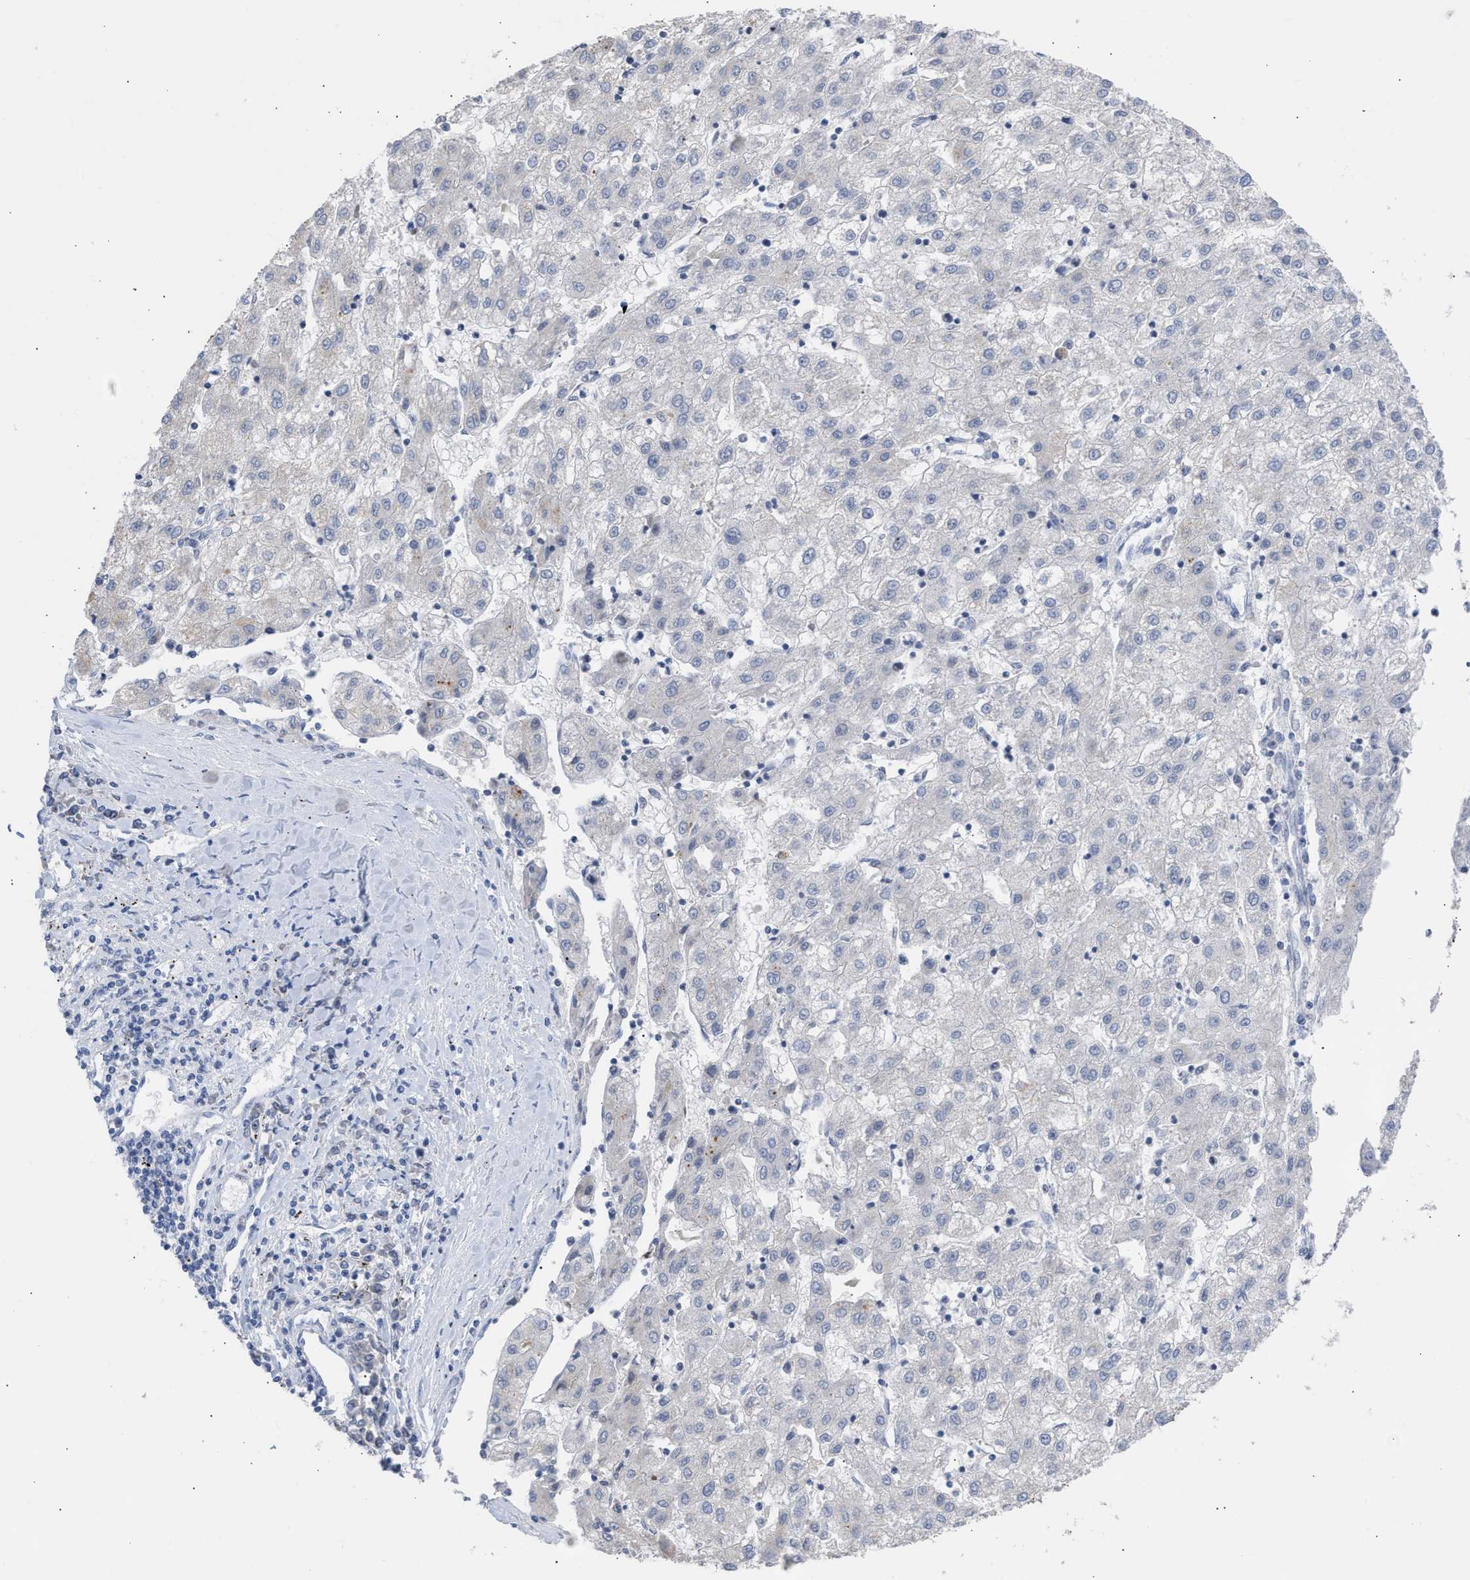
{"staining": {"intensity": "negative", "quantity": "none", "location": "none"}, "tissue": "liver cancer", "cell_type": "Tumor cells", "image_type": "cancer", "snomed": [{"axis": "morphology", "description": "Carcinoma, Hepatocellular, NOS"}, {"axis": "topography", "description": "Liver"}], "caption": "Protein analysis of liver cancer shows no significant positivity in tumor cells.", "gene": "ACOT13", "patient": {"sex": "male", "age": 72}}